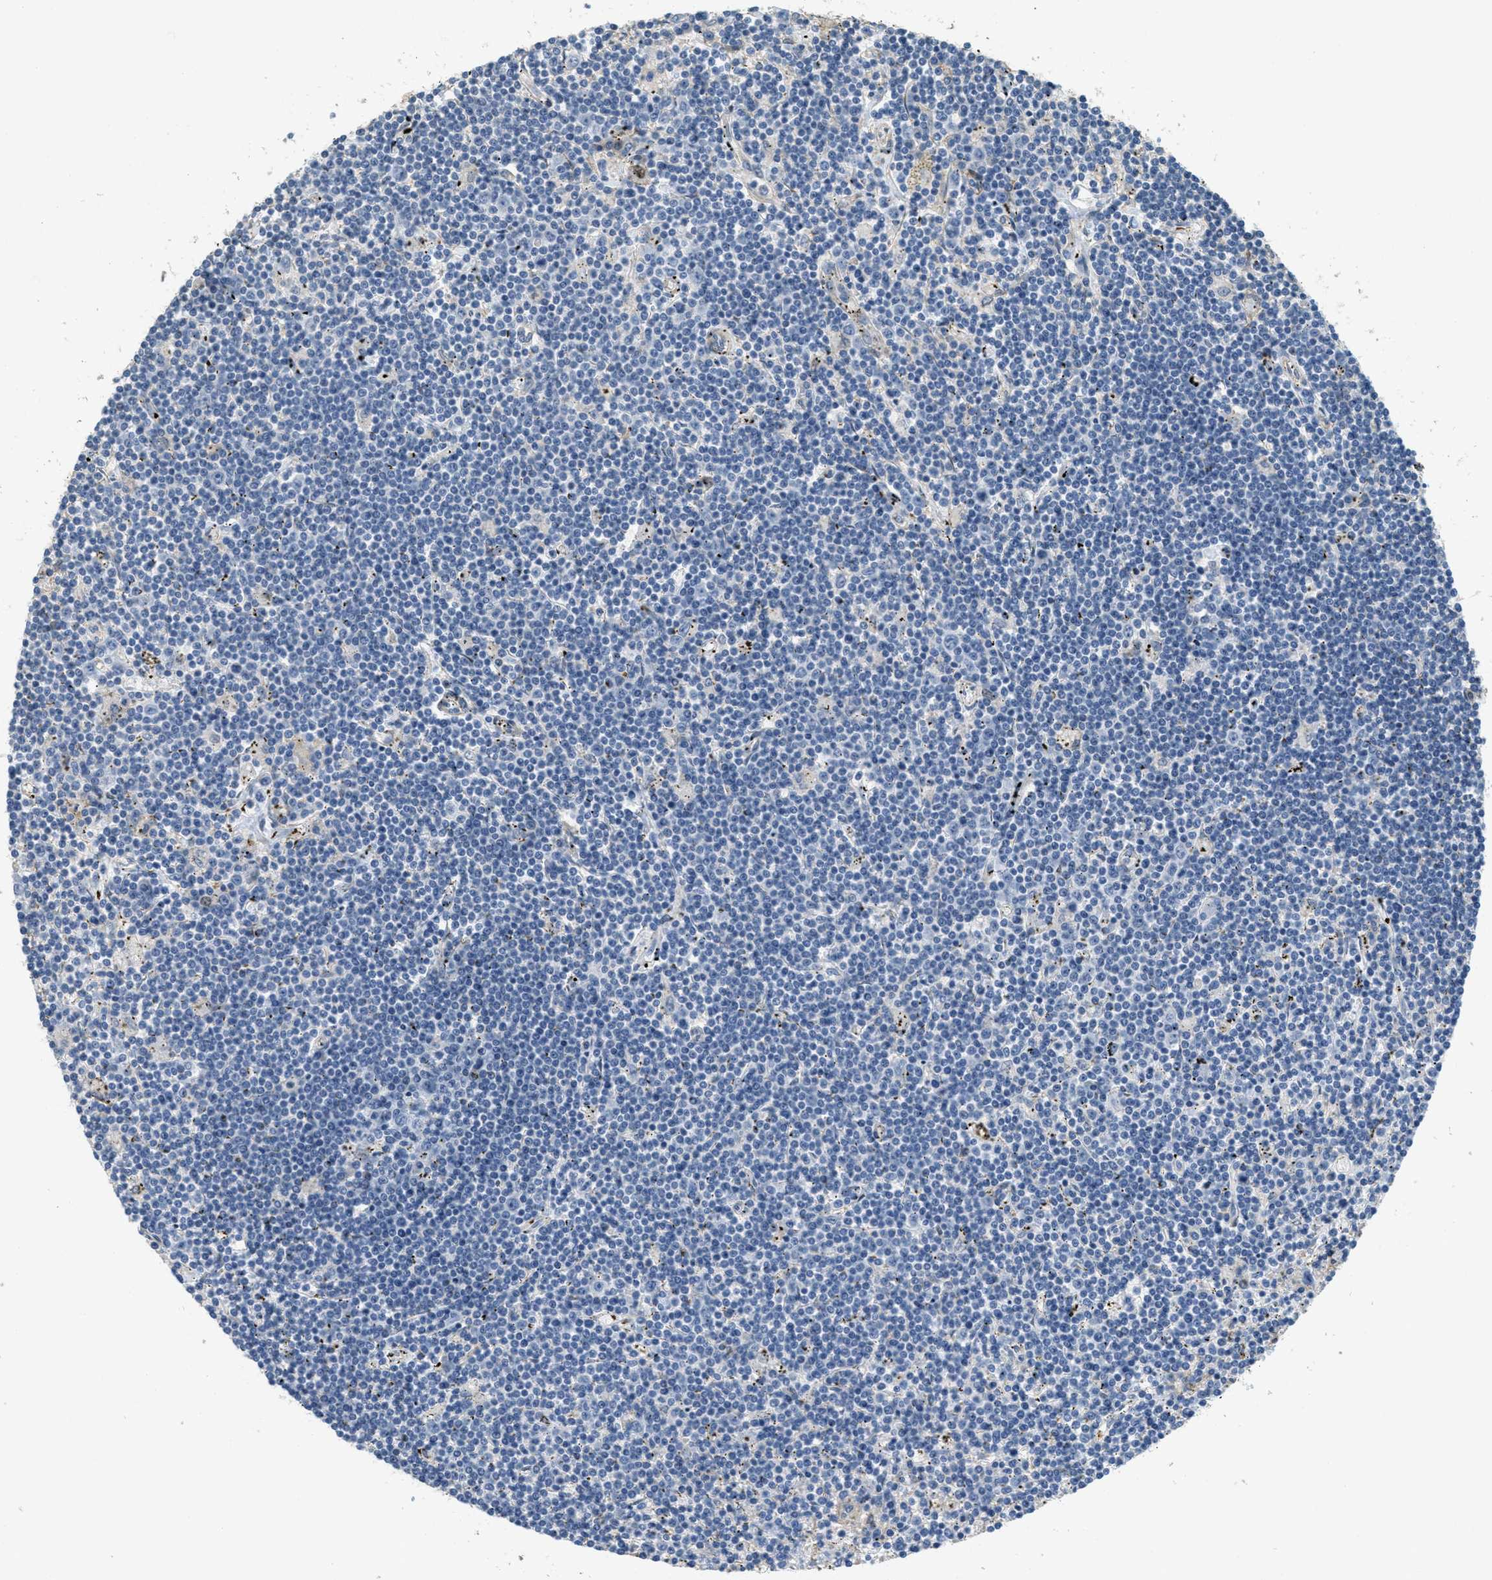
{"staining": {"intensity": "negative", "quantity": "none", "location": "none"}, "tissue": "lymphoma", "cell_type": "Tumor cells", "image_type": "cancer", "snomed": [{"axis": "morphology", "description": "Malignant lymphoma, non-Hodgkin's type, Low grade"}, {"axis": "topography", "description": "Spleen"}], "caption": "Lymphoma was stained to show a protein in brown. There is no significant staining in tumor cells.", "gene": "ADCY5", "patient": {"sex": "male", "age": 76}}